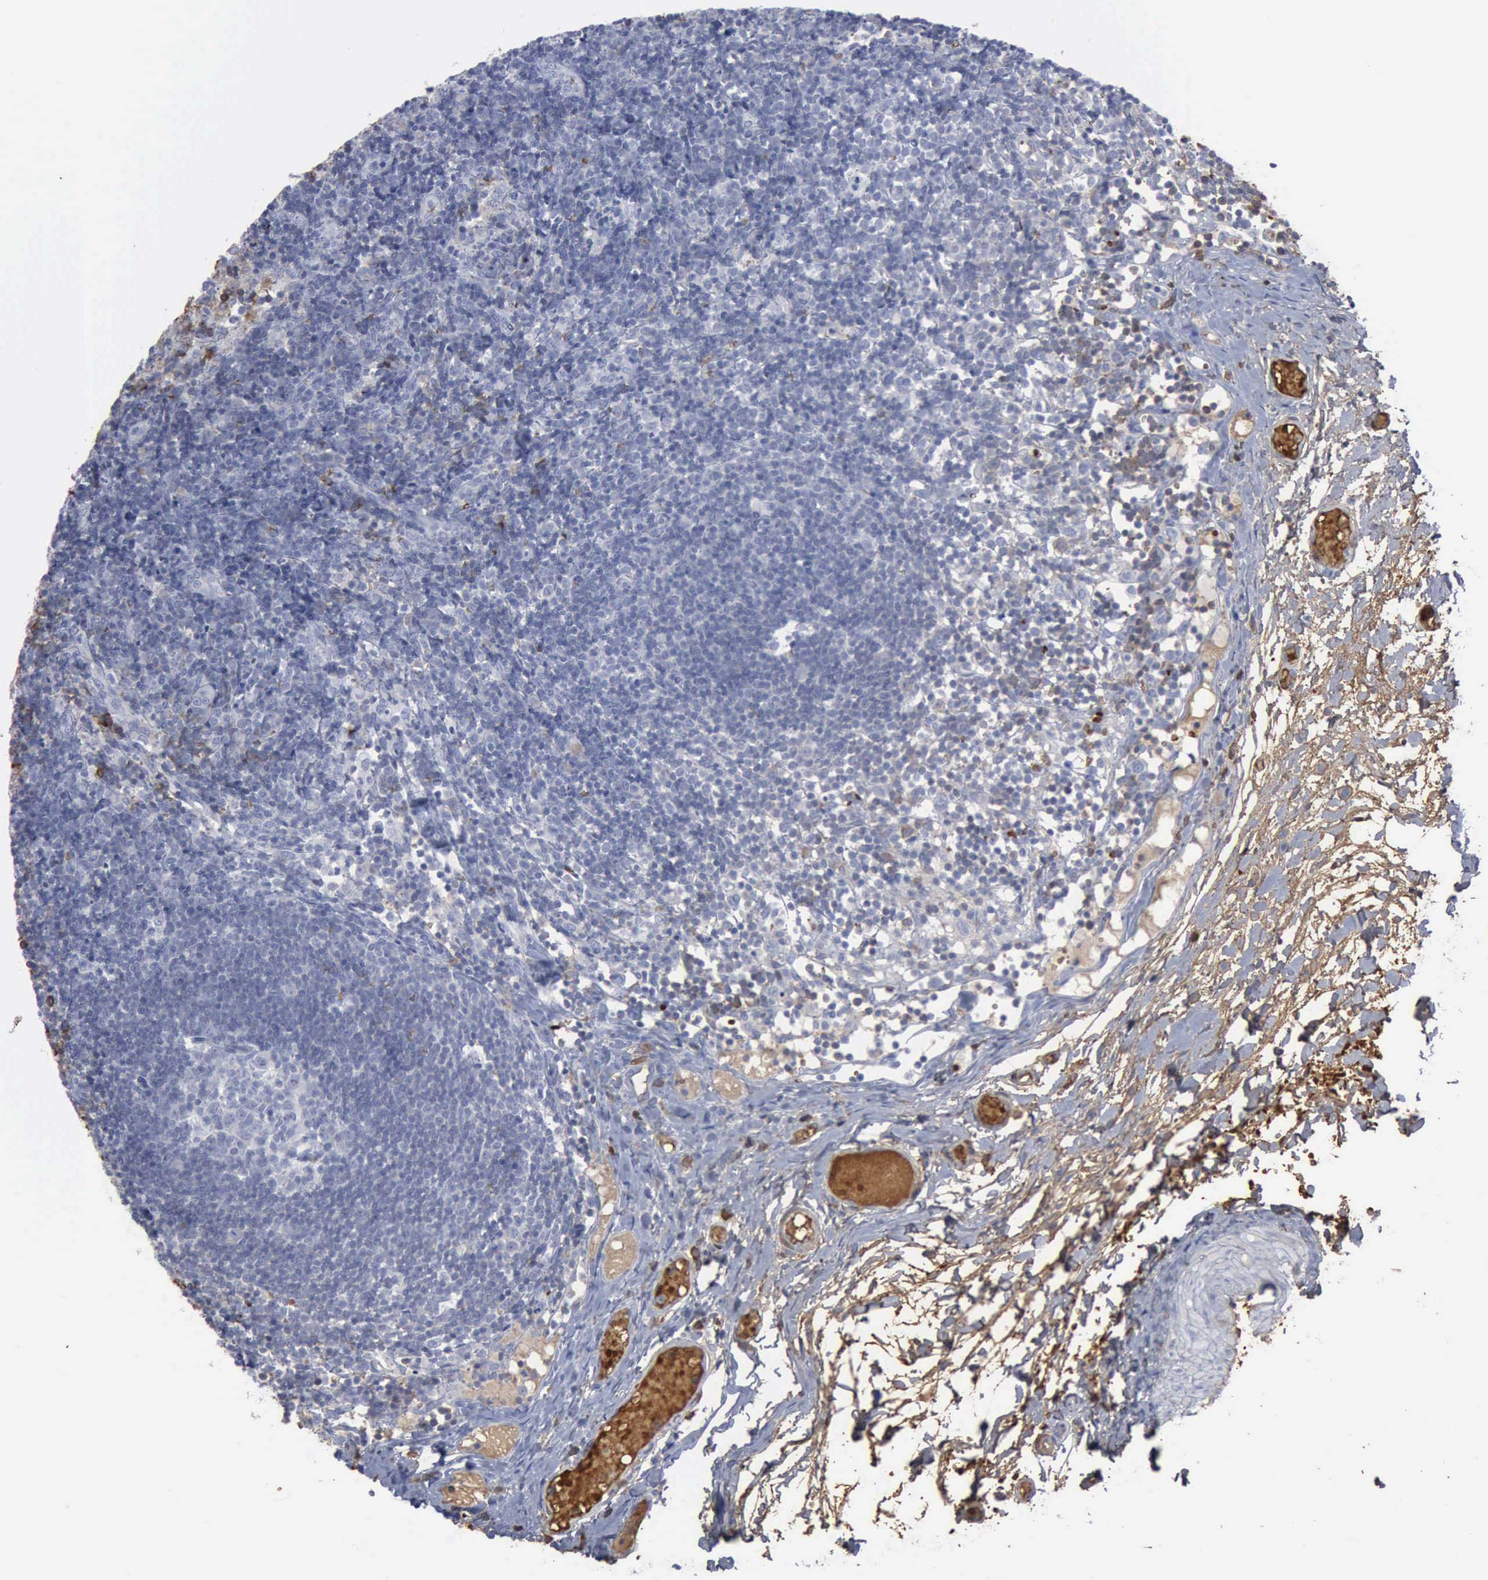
{"staining": {"intensity": "negative", "quantity": "none", "location": "none"}, "tissue": "lymph node", "cell_type": "Germinal center cells", "image_type": "normal", "snomed": [{"axis": "morphology", "description": "Normal tissue, NOS"}, {"axis": "morphology", "description": "Inflammation, NOS"}, {"axis": "topography", "description": "Lymph node"}, {"axis": "topography", "description": "Salivary gland"}], "caption": "Immunohistochemical staining of normal human lymph node shows no significant staining in germinal center cells.", "gene": "TGFB1", "patient": {"sex": "male", "age": 3}}